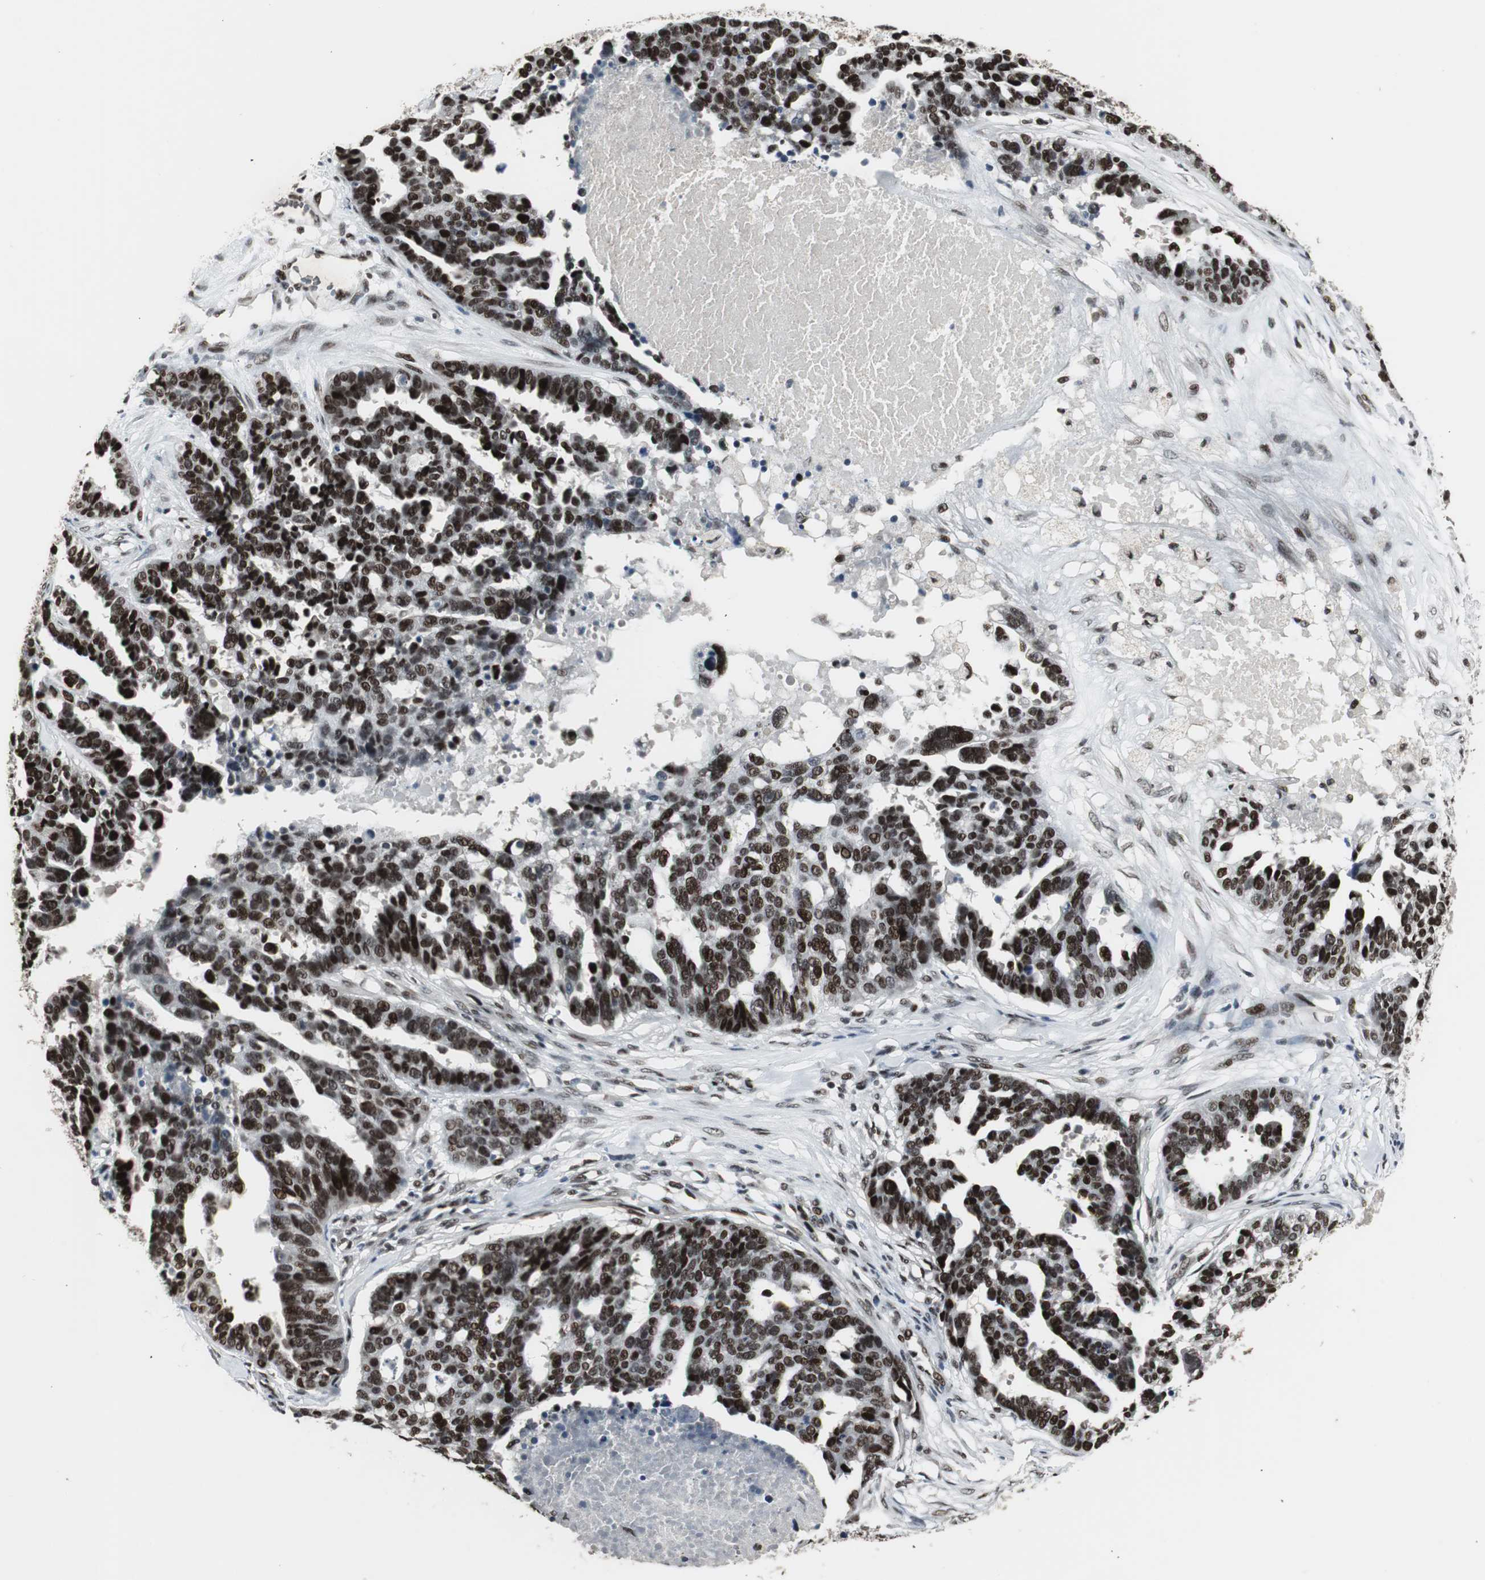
{"staining": {"intensity": "strong", "quantity": ">75%", "location": "nuclear"}, "tissue": "ovarian cancer", "cell_type": "Tumor cells", "image_type": "cancer", "snomed": [{"axis": "morphology", "description": "Cystadenocarcinoma, serous, NOS"}, {"axis": "topography", "description": "Ovary"}], "caption": "There is high levels of strong nuclear staining in tumor cells of ovarian cancer, as demonstrated by immunohistochemical staining (brown color).", "gene": "TAF5", "patient": {"sex": "female", "age": 59}}